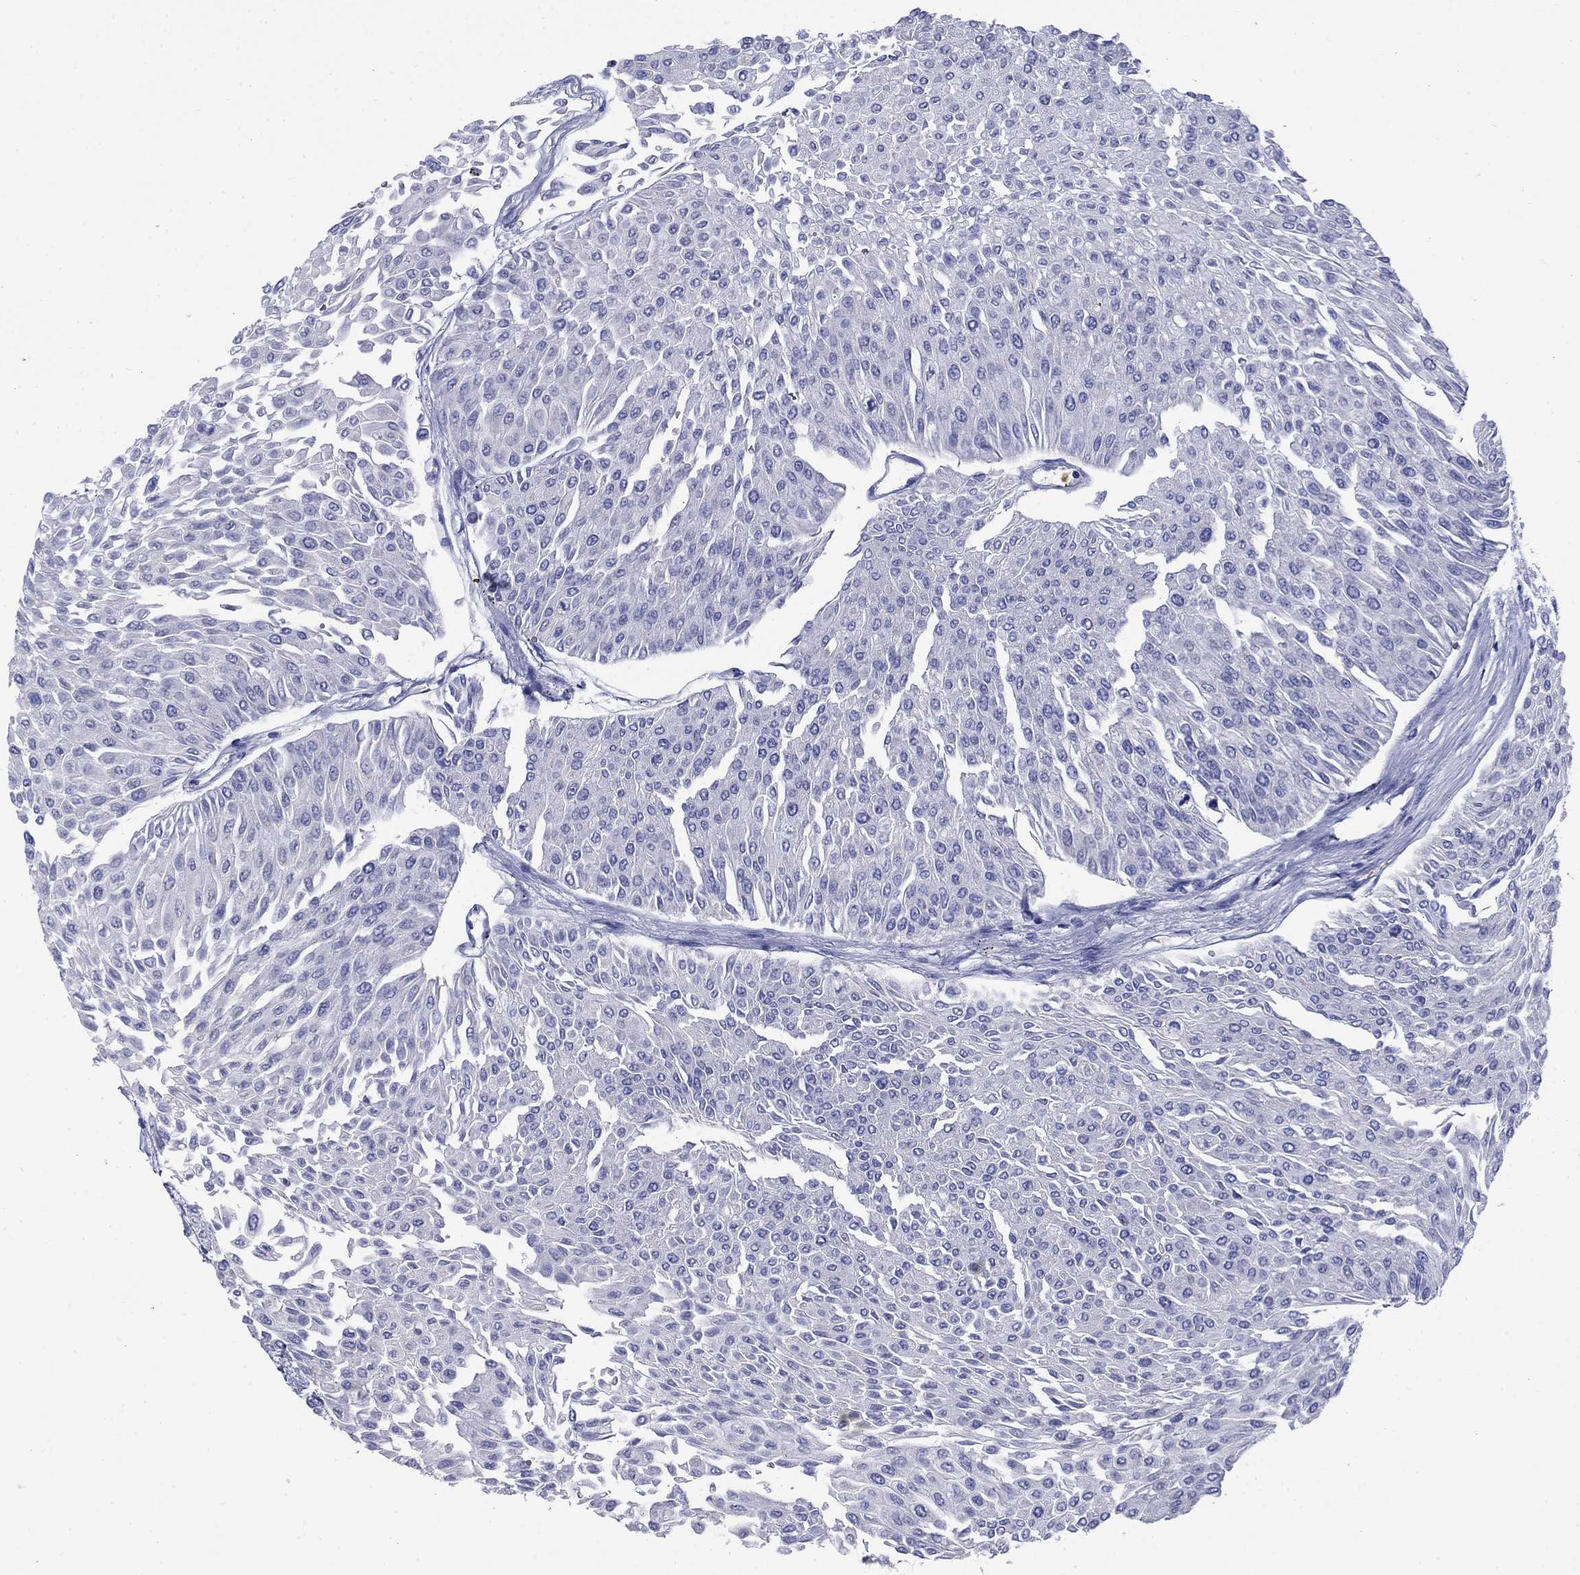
{"staining": {"intensity": "negative", "quantity": "none", "location": "none"}, "tissue": "urothelial cancer", "cell_type": "Tumor cells", "image_type": "cancer", "snomed": [{"axis": "morphology", "description": "Urothelial carcinoma, Low grade"}, {"axis": "topography", "description": "Urinary bladder"}], "caption": "A high-resolution photomicrograph shows IHC staining of urothelial cancer, which exhibits no significant staining in tumor cells. (DAB (3,3'-diaminobenzidine) IHC, high magnification).", "gene": "TFR2", "patient": {"sex": "male", "age": 67}}